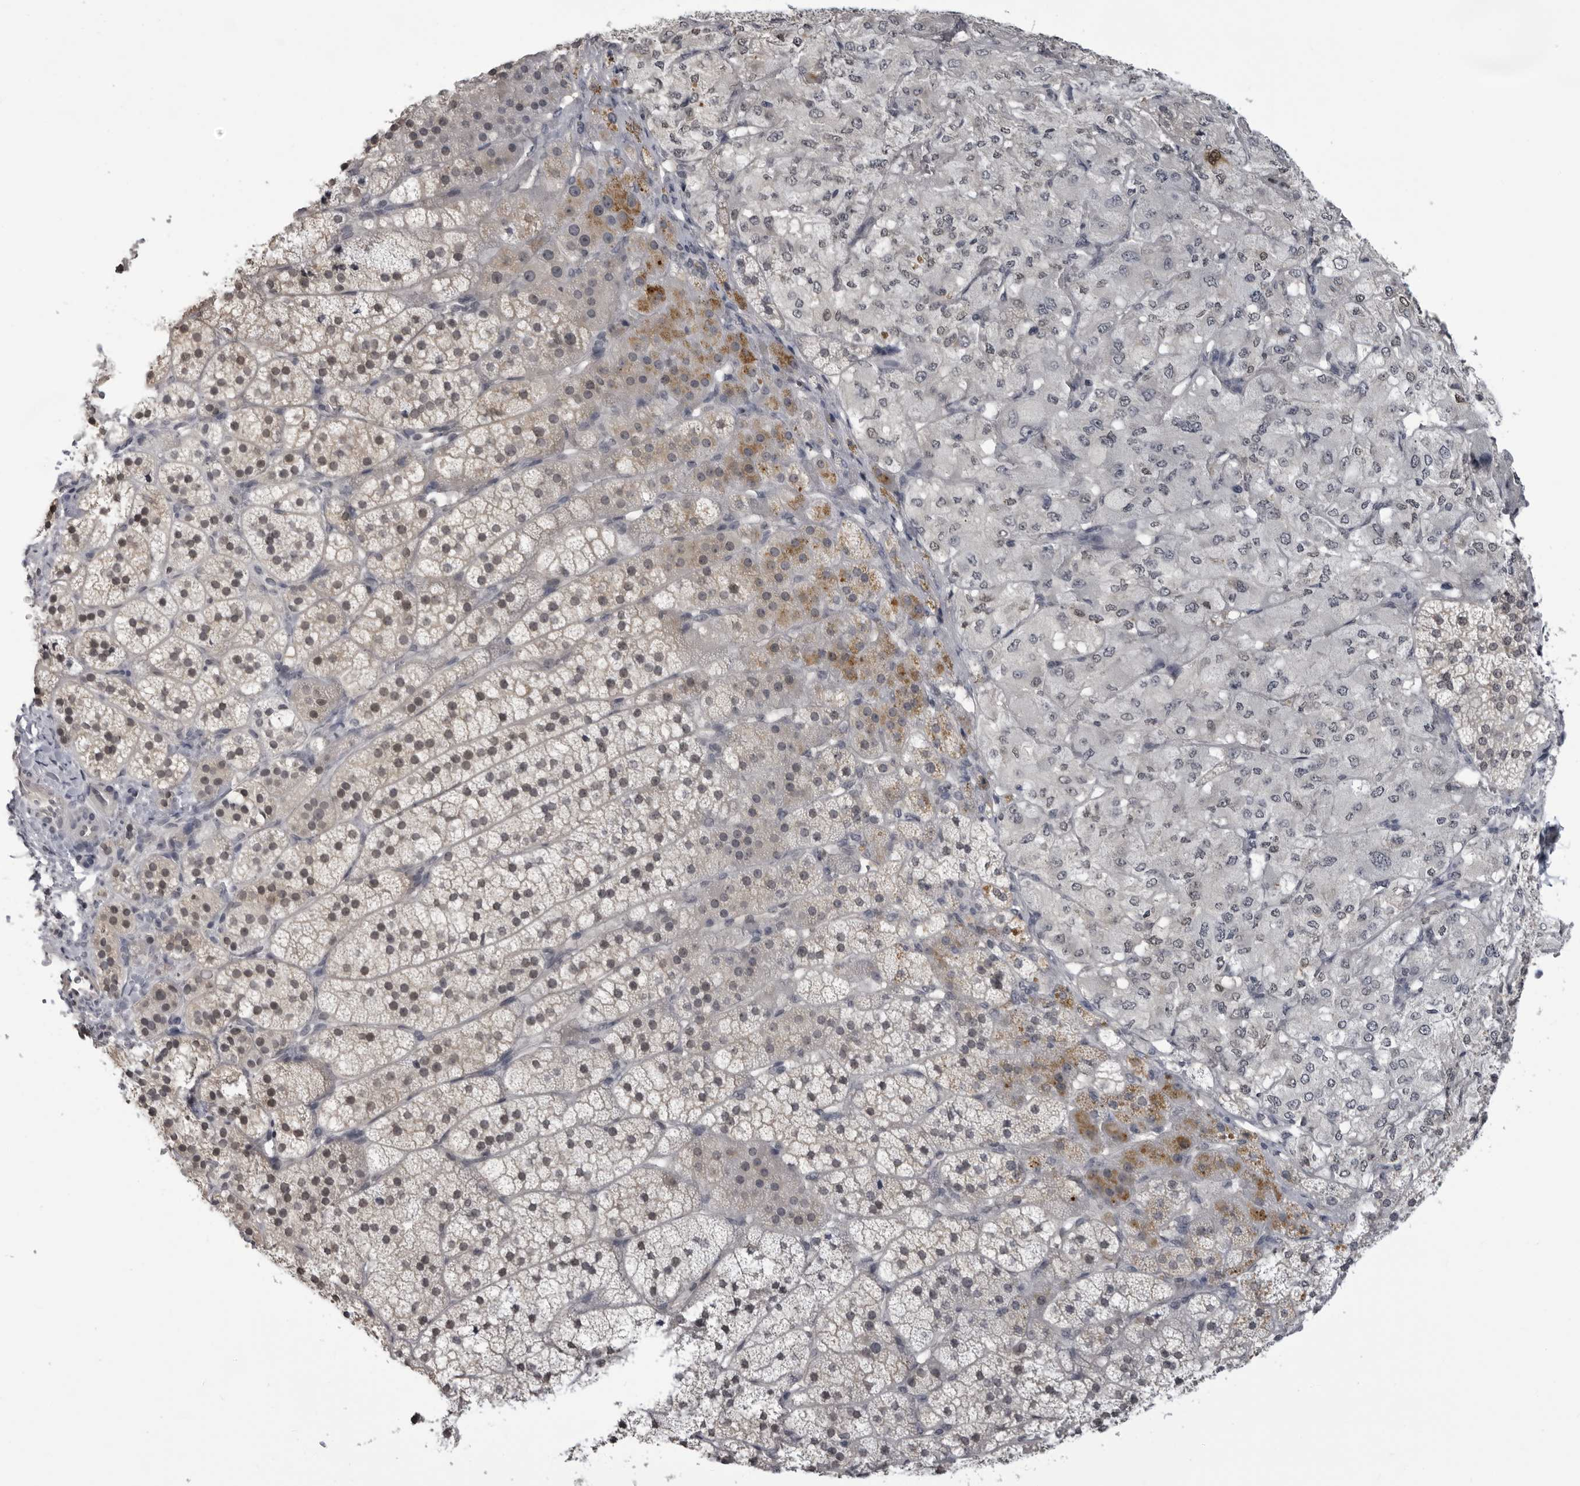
{"staining": {"intensity": "weak", "quantity": "25%-75%", "location": "cytoplasmic/membranous,nuclear"}, "tissue": "adrenal gland", "cell_type": "Glandular cells", "image_type": "normal", "snomed": [{"axis": "morphology", "description": "Normal tissue, NOS"}, {"axis": "topography", "description": "Adrenal gland"}], "caption": "Immunohistochemistry of benign human adrenal gland demonstrates low levels of weak cytoplasmic/membranous,nuclear expression in approximately 25%-75% of glandular cells. (Stains: DAB in brown, nuclei in blue, Microscopy: brightfield microscopy at high magnification).", "gene": "PDCL3", "patient": {"sex": "female", "age": 44}}